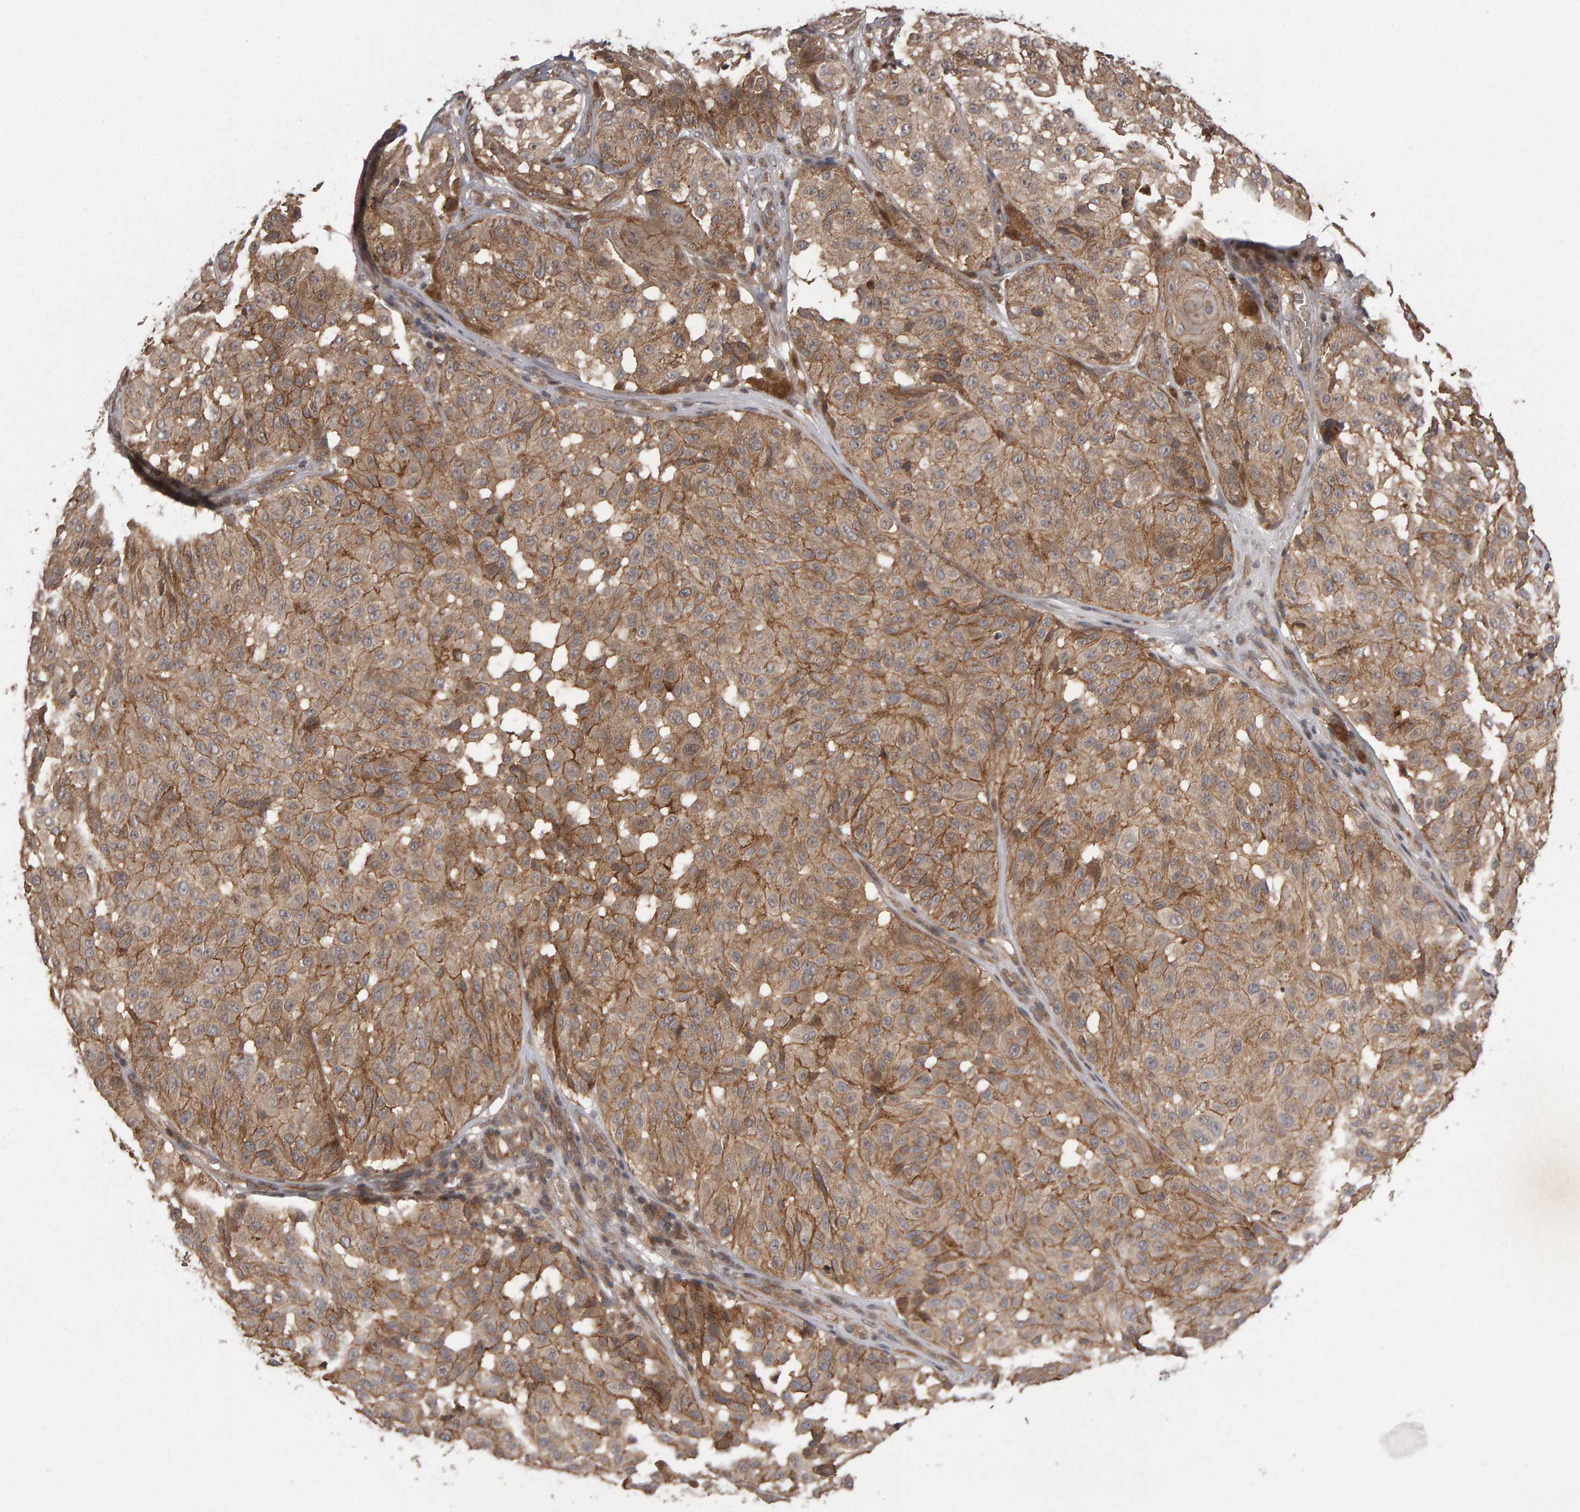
{"staining": {"intensity": "weak", "quantity": ">75%", "location": "cytoplasmic/membranous"}, "tissue": "melanoma", "cell_type": "Tumor cells", "image_type": "cancer", "snomed": [{"axis": "morphology", "description": "Malignant melanoma, NOS"}, {"axis": "topography", "description": "Skin"}], "caption": "Immunohistochemistry (IHC) of human malignant melanoma reveals low levels of weak cytoplasmic/membranous positivity in approximately >75% of tumor cells.", "gene": "SCRIB", "patient": {"sex": "female", "age": 46}}